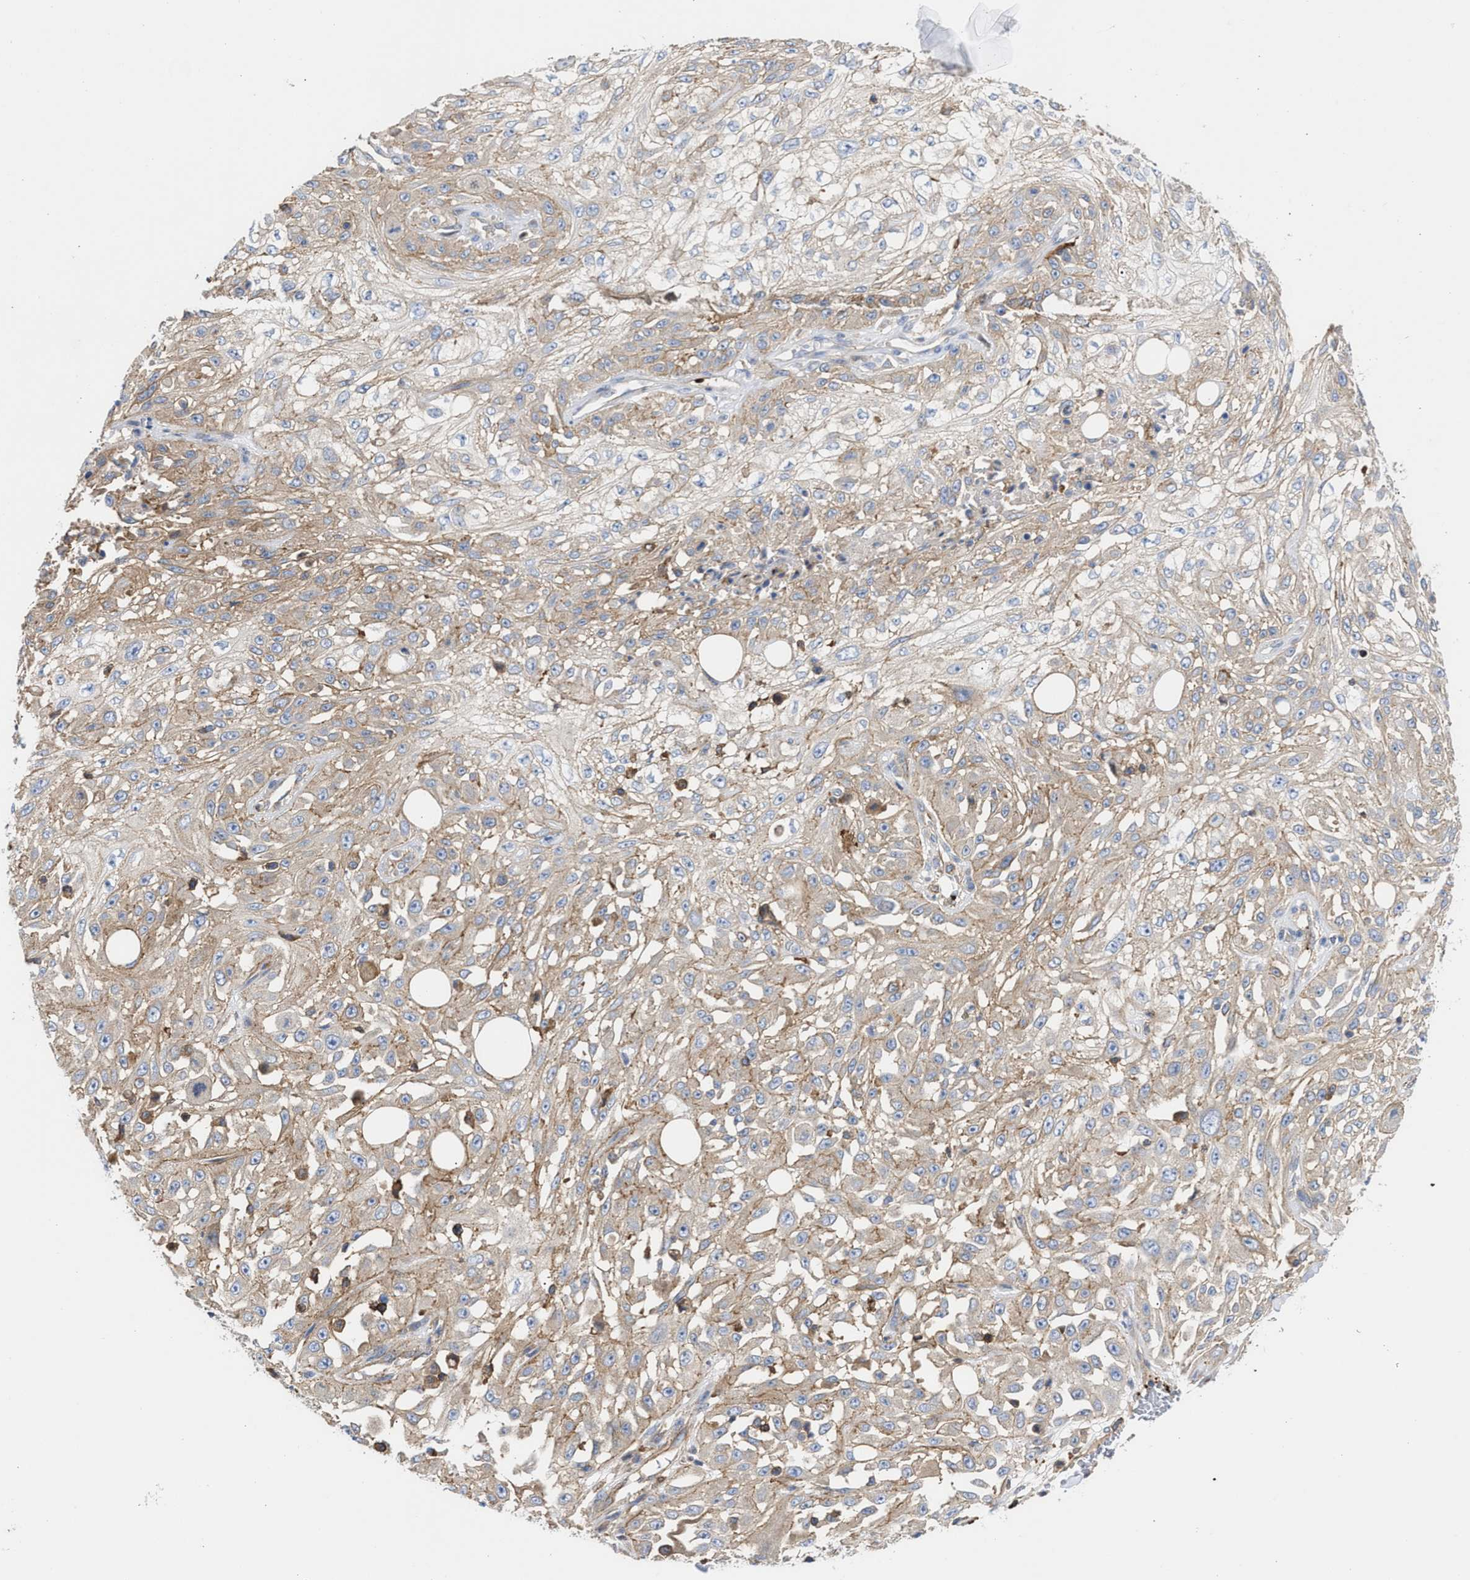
{"staining": {"intensity": "weak", "quantity": "<25%", "location": "cytoplasmic/membranous"}, "tissue": "skin cancer", "cell_type": "Tumor cells", "image_type": "cancer", "snomed": [{"axis": "morphology", "description": "Squamous cell carcinoma, NOS"}, {"axis": "morphology", "description": "Squamous cell carcinoma, metastatic, NOS"}, {"axis": "topography", "description": "Skin"}, {"axis": "topography", "description": "Lymph node"}], "caption": "High magnification brightfield microscopy of skin cancer (metastatic squamous cell carcinoma) stained with DAB (3,3'-diaminobenzidine) (brown) and counterstained with hematoxylin (blue): tumor cells show no significant positivity.", "gene": "HS3ST5", "patient": {"sex": "male", "age": 75}}